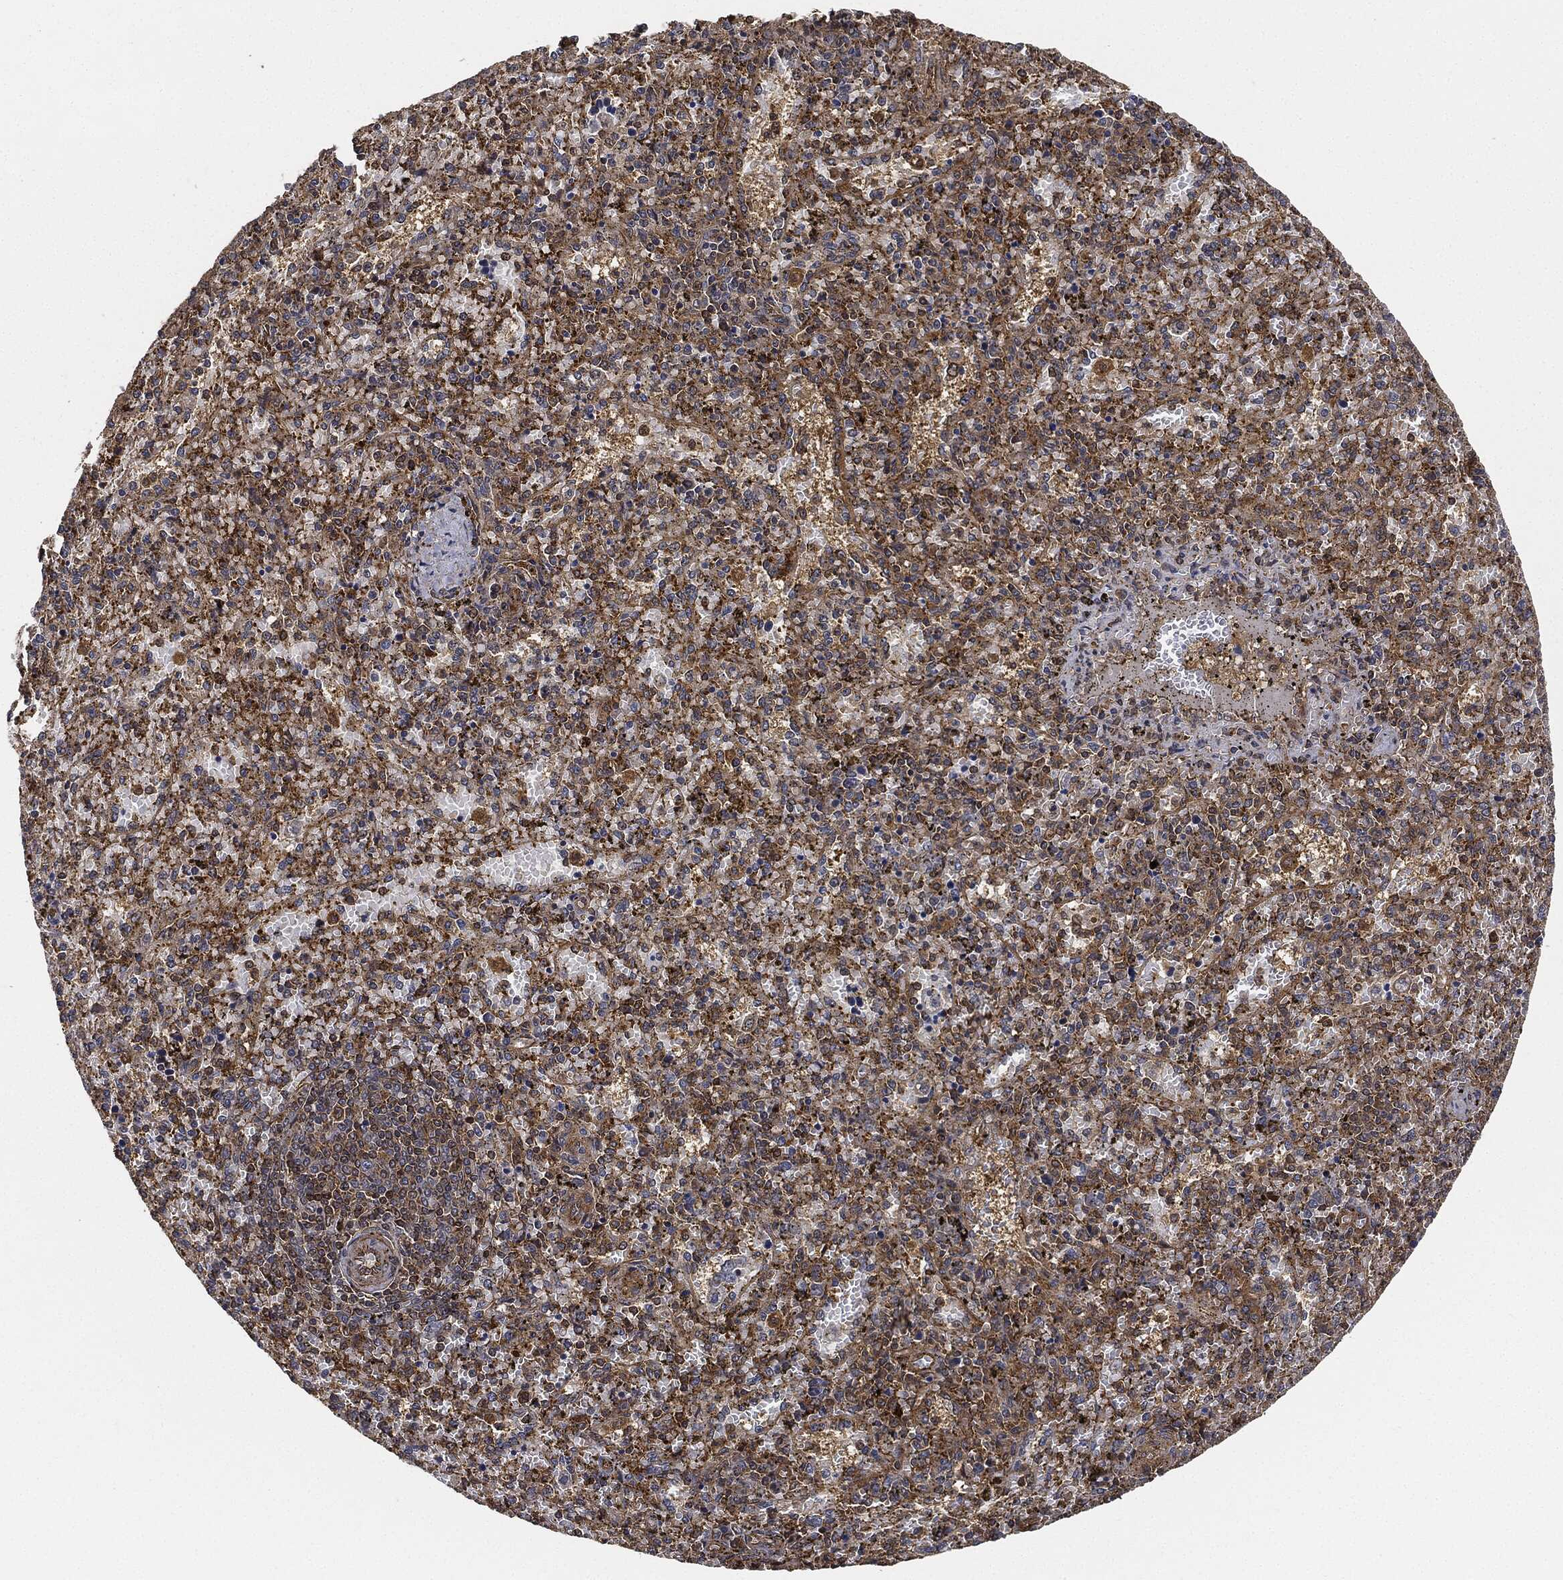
{"staining": {"intensity": "moderate", "quantity": "25%-75%", "location": "cytoplasmic/membranous"}, "tissue": "spleen", "cell_type": "Cells in red pulp", "image_type": "normal", "snomed": [{"axis": "morphology", "description": "Normal tissue, NOS"}, {"axis": "topography", "description": "Spleen"}], "caption": "A brown stain shows moderate cytoplasmic/membranous positivity of a protein in cells in red pulp of benign spleen. The protein of interest is stained brown, and the nuclei are stained in blue (DAB IHC with brightfield microscopy, high magnification).", "gene": "CEP290", "patient": {"sex": "female", "age": 50}}